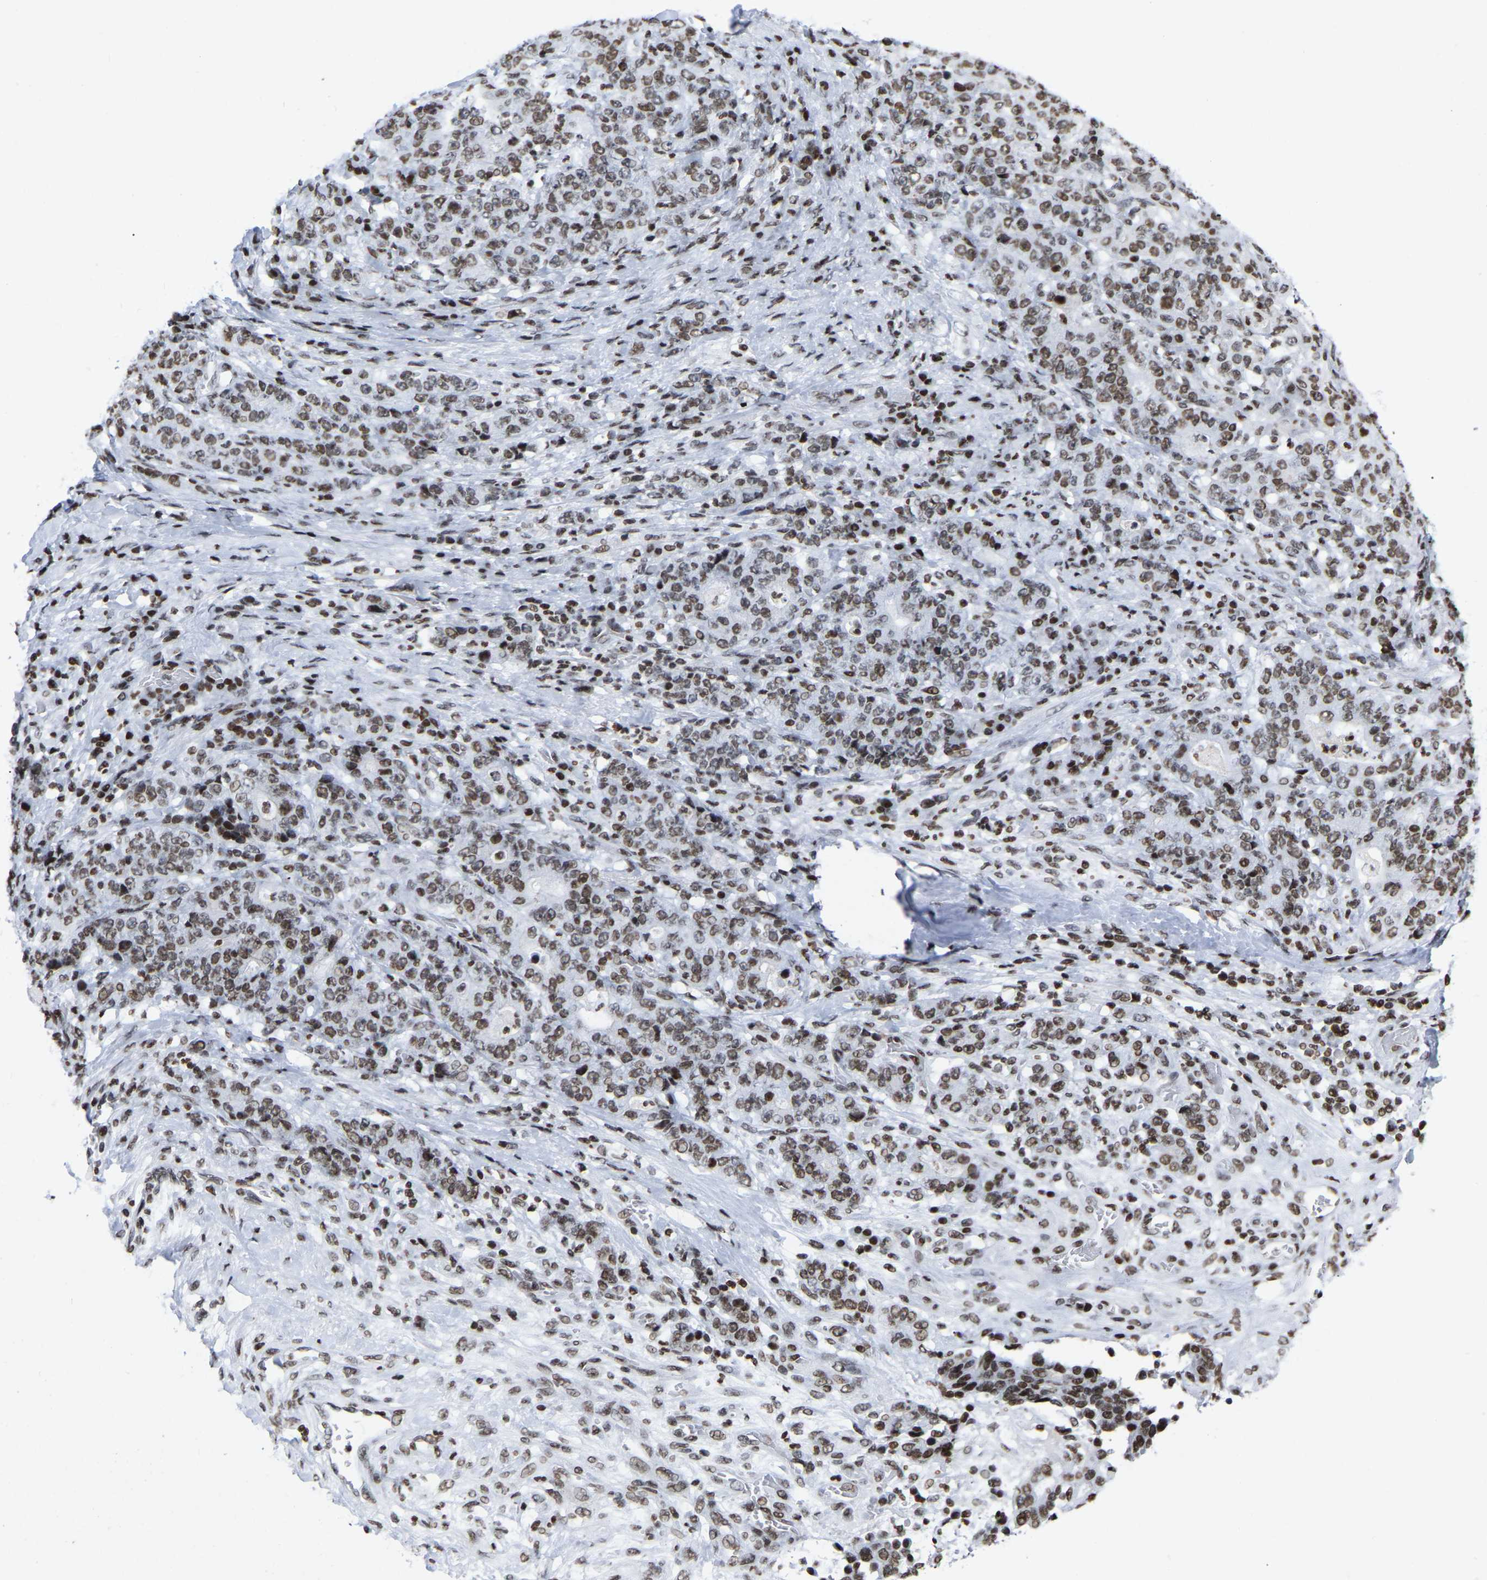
{"staining": {"intensity": "moderate", "quantity": ">75%", "location": "nuclear"}, "tissue": "stomach cancer", "cell_type": "Tumor cells", "image_type": "cancer", "snomed": [{"axis": "morphology", "description": "Normal tissue, NOS"}, {"axis": "morphology", "description": "Adenocarcinoma, NOS"}, {"axis": "topography", "description": "Stomach, upper"}, {"axis": "topography", "description": "Stomach"}], "caption": "Immunohistochemistry (IHC) (DAB) staining of stomach cancer (adenocarcinoma) exhibits moderate nuclear protein staining in about >75% of tumor cells. (brown staining indicates protein expression, while blue staining denotes nuclei).", "gene": "PRCC", "patient": {"sex": "male", "age": 59}}